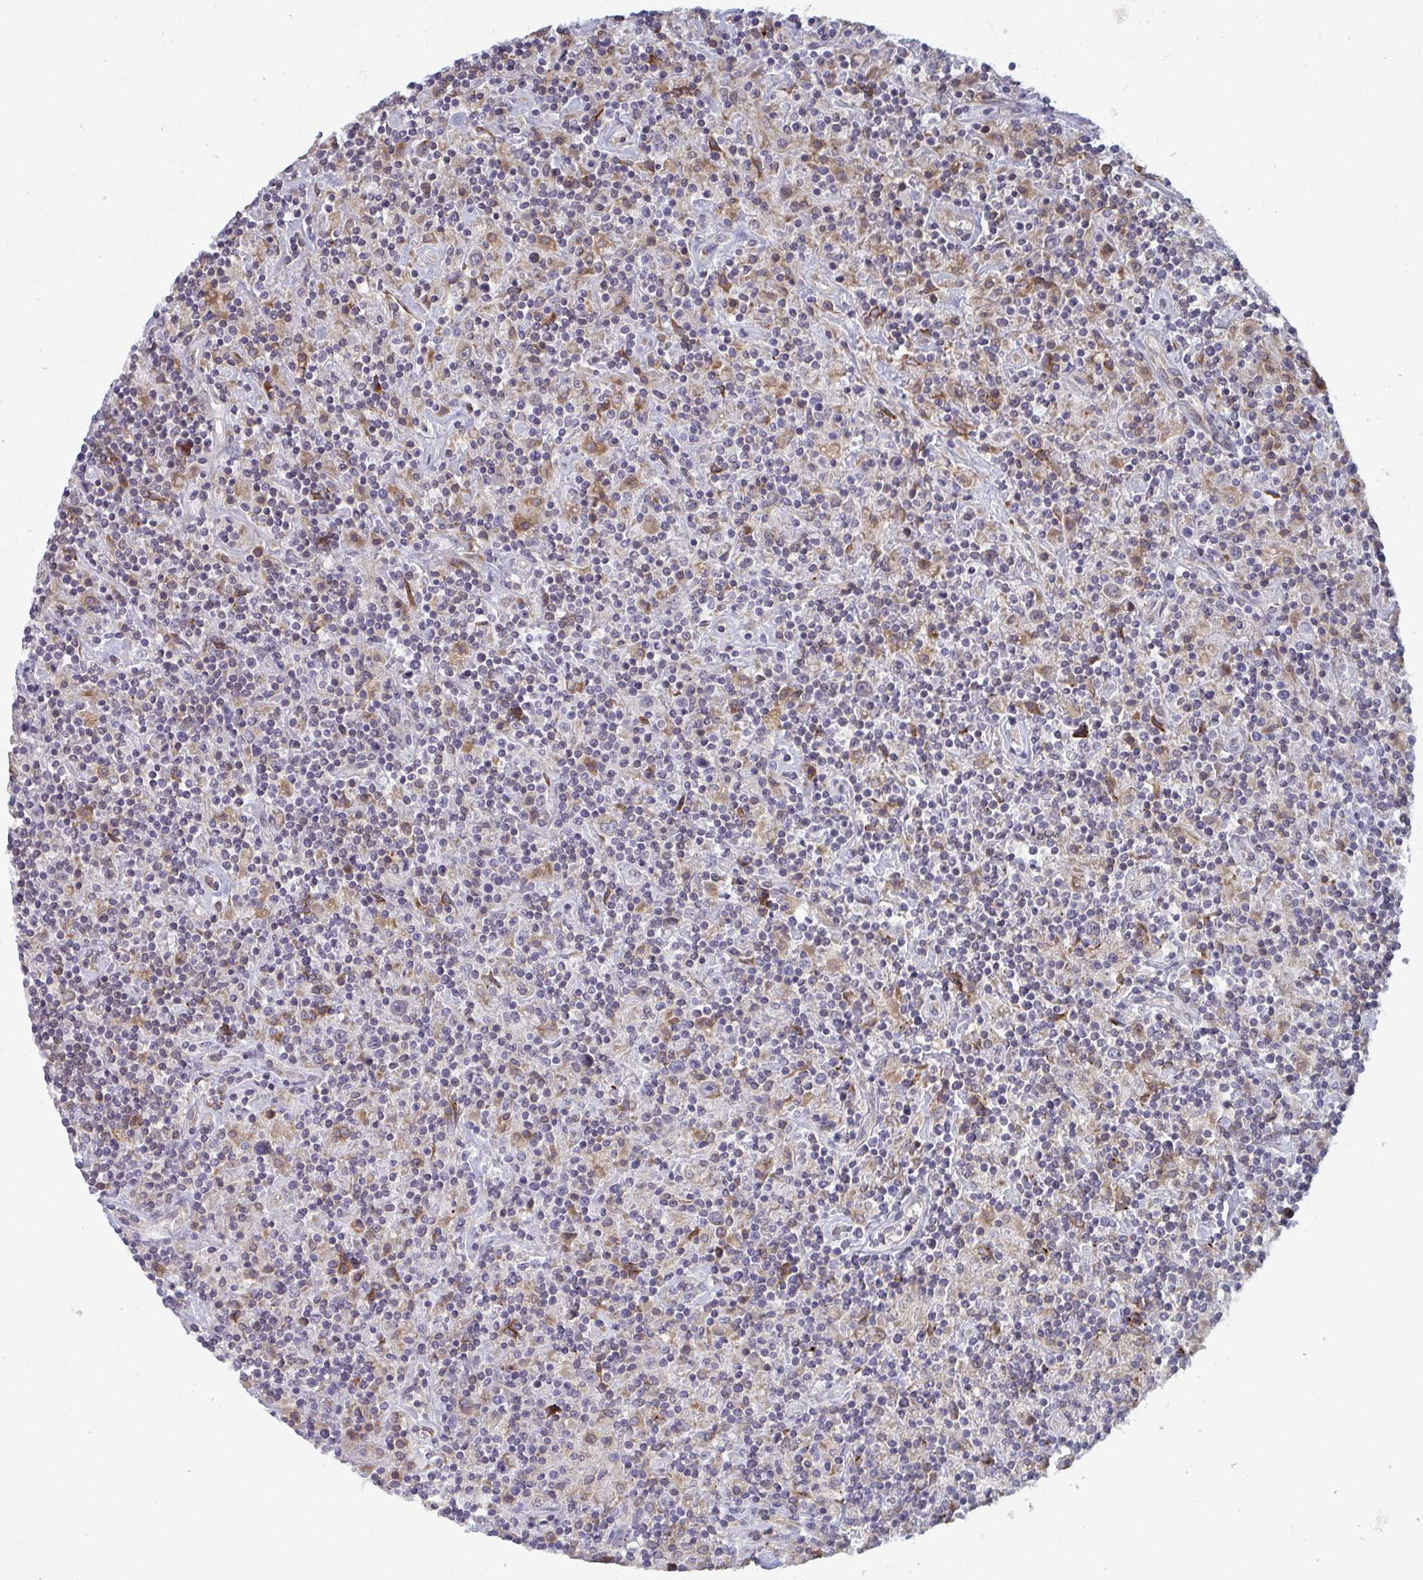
{"staining": {"intensity": "weak", "quantity": ">75%", "location": "cytoplasmic/membranous"}, "tissue": "lymphoma", "cell_type": "Tumor cells", "image_type": "cancer", "snomed": [{"axis": "morphology", "description": "Hodgkin's disease, NOS"}, {"axis": "topography", "description": "Lymph node"}], "caption": "The immunohistochemical stain highlights weak cytoplasmic/membranous expression in tumor cells of lymphoma tissue. The staining was performed using DAB, with brown indicating positive protein expression. Nuclei are stained blue with hematoxylin.", "gene": "LYSMD4", "patient": {"sex": "male", "age": 70}}